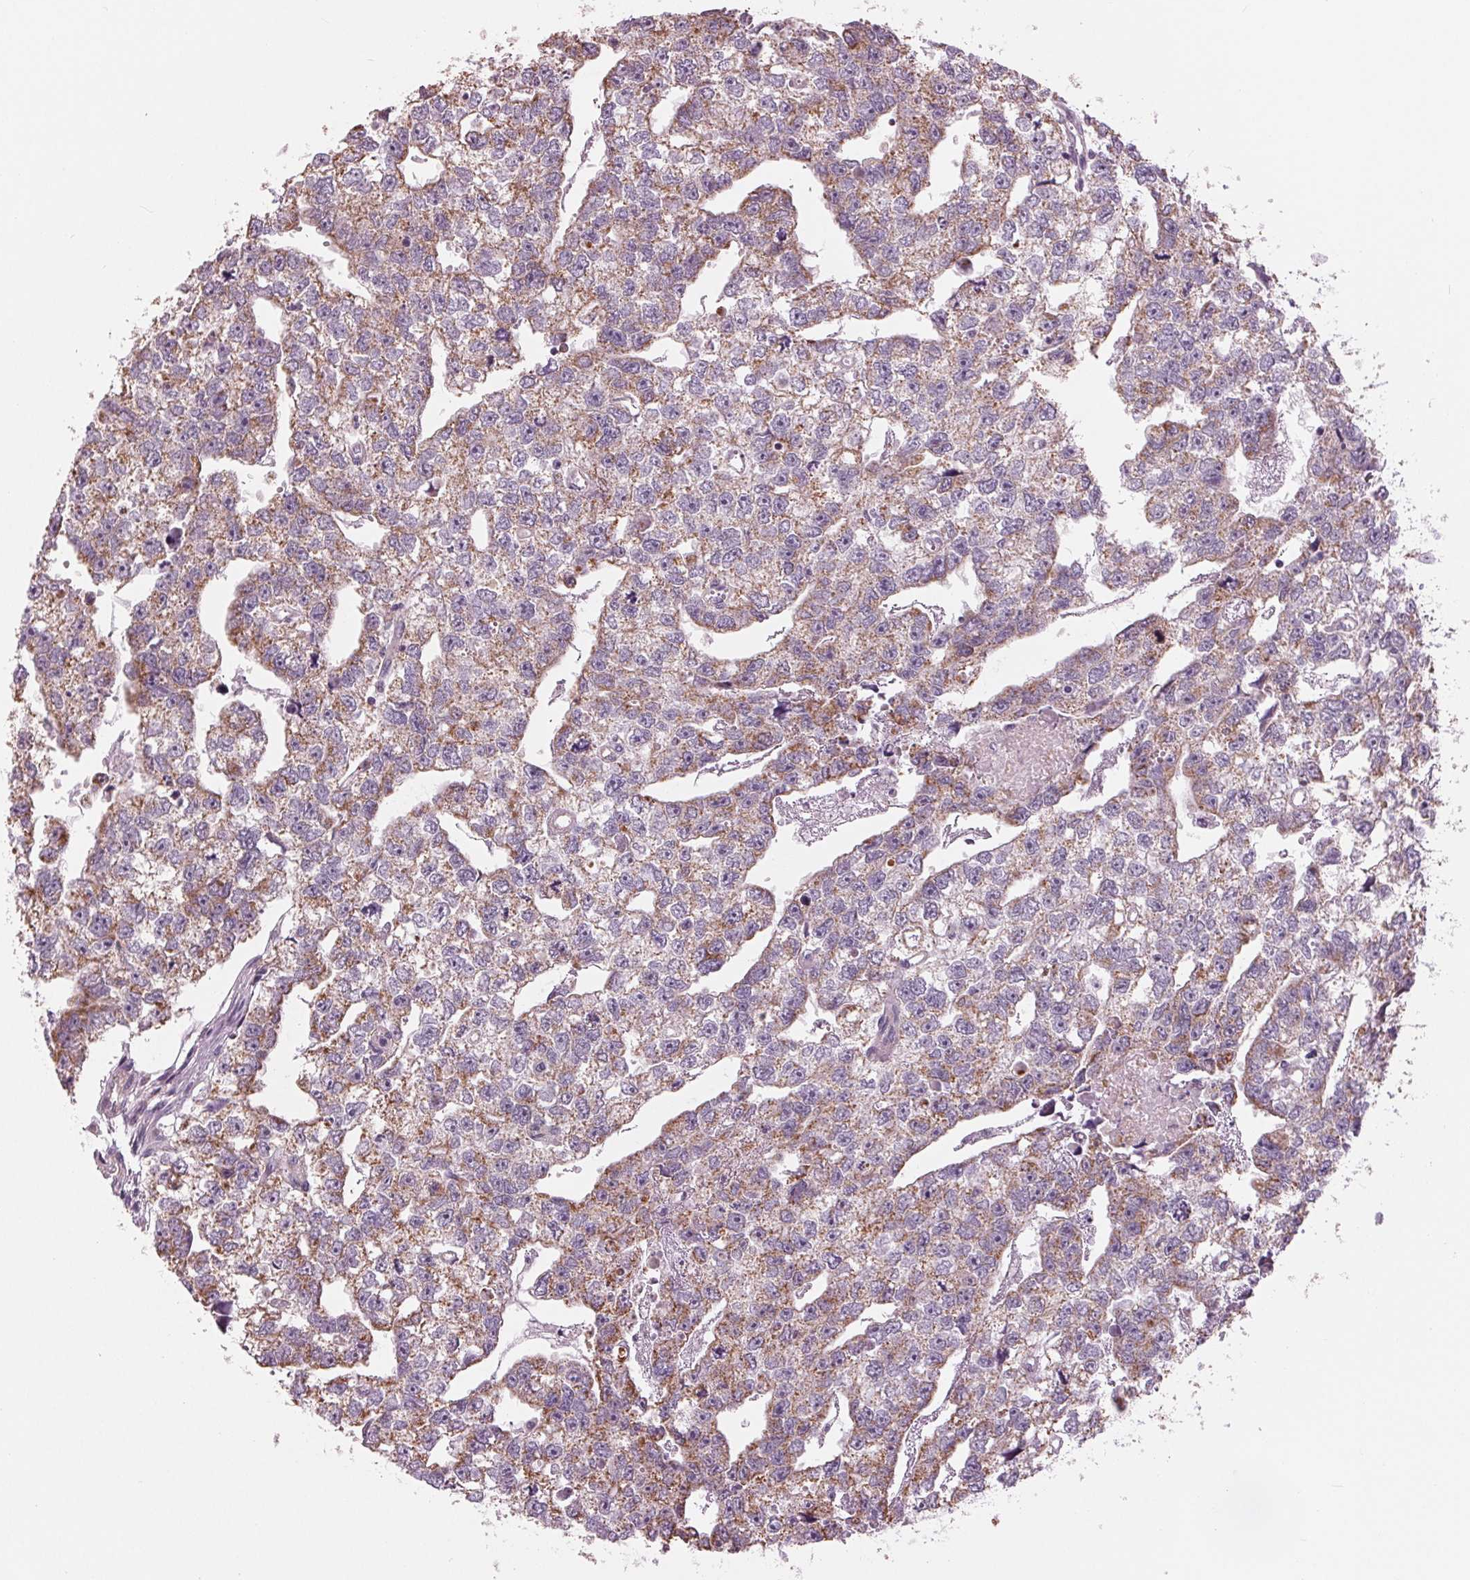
{"staining": {"intensity": "moderate", "quantity": "25%-75%", "location": "cytoplasmic/membranous"}, "tissue": "testis cancer", "cell_type": "Tumor cells", "image_type": "cancer", "snomed": [{"axis": "morphology", "description": "Carcinoma, Embryonal, NOS"}, {"axis": "morphology", "description": "Teratoma, malignant, NOS"}, {"axis": "topography", "description": "Testis"}], "caption": "Teratoma (malignant) (testis) stained with DAB immunohistochemistry shows medium levels of moderate cytoplasmic/membranous expression in approximately 25%-75% of tumor cells.", "gene": "SAMD4A", "patient": {"sex": "male", "age": 44}}